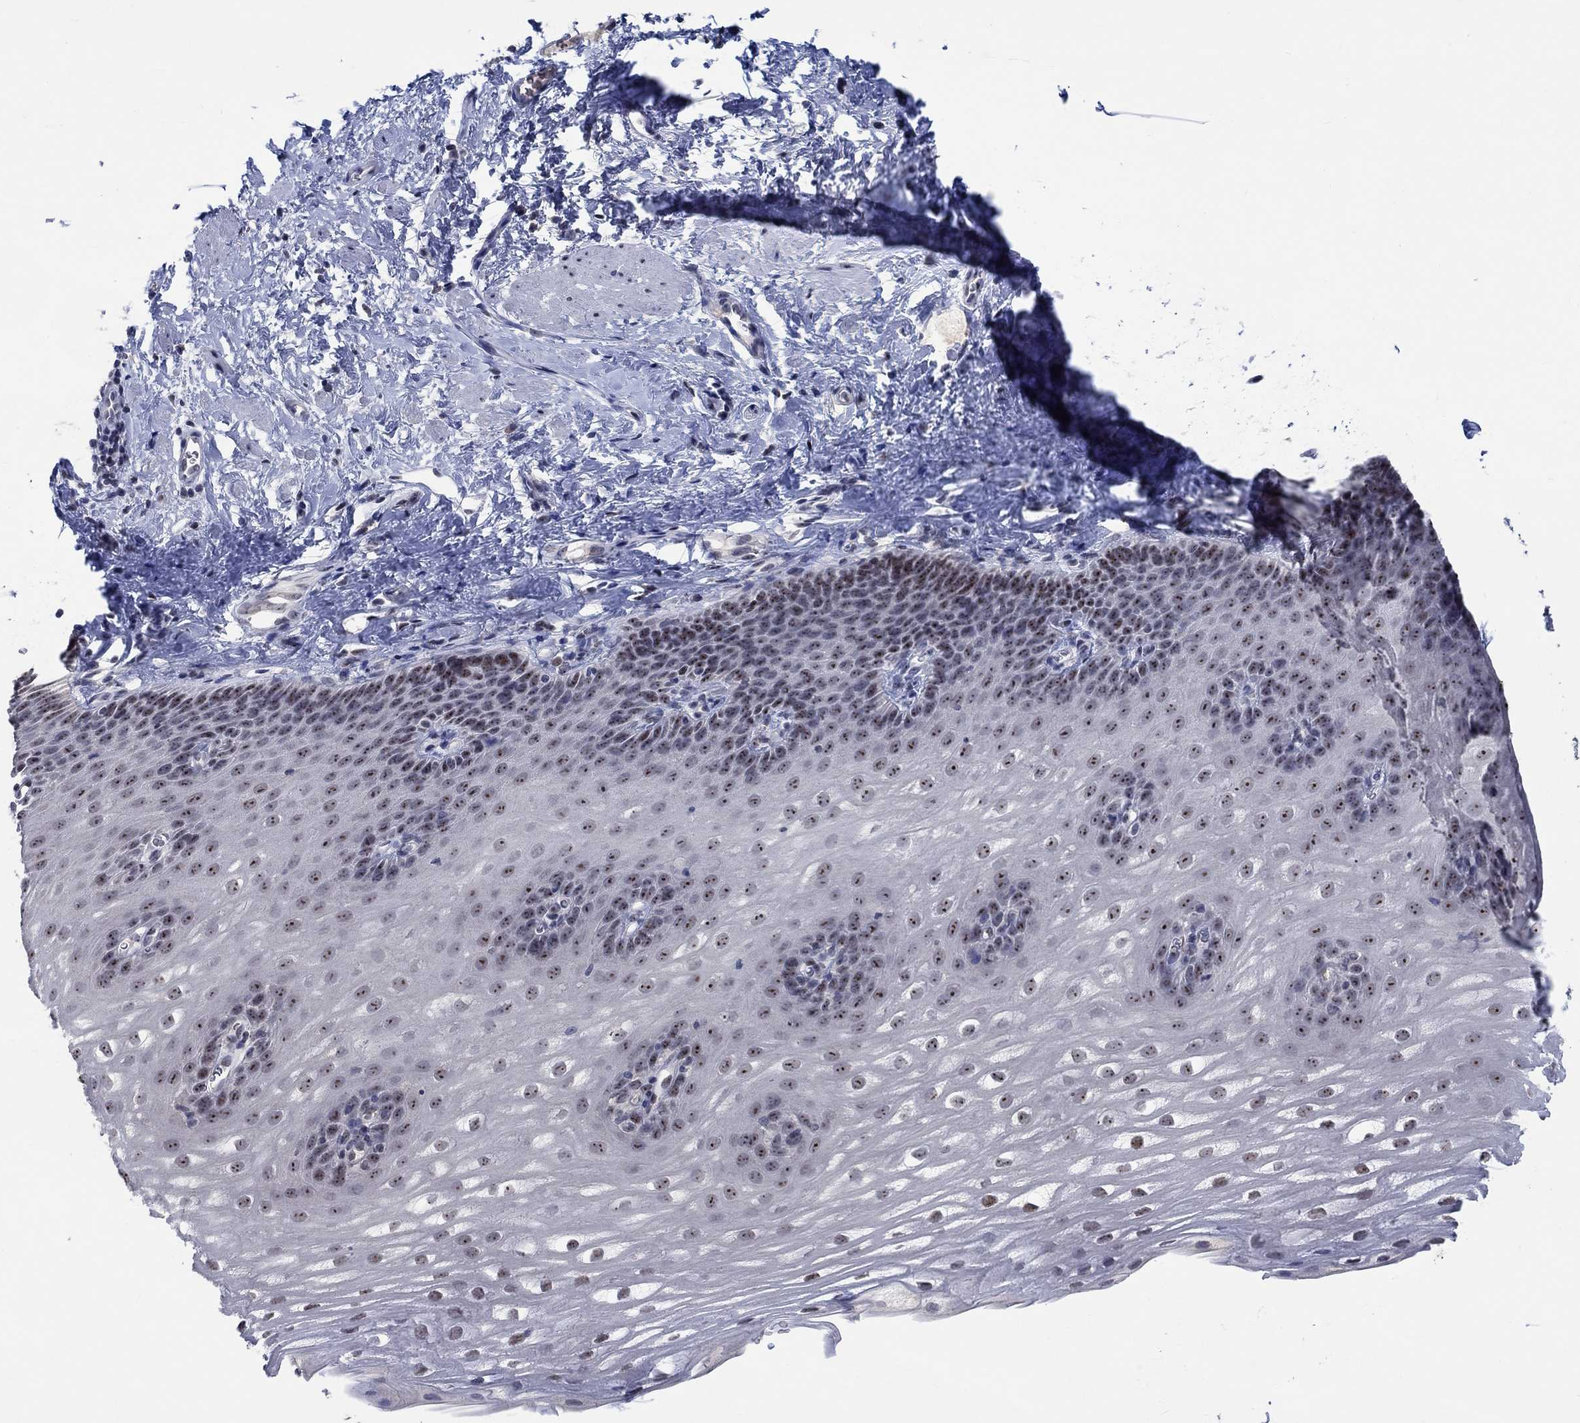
{"staining": {"intensity": "strong", "quantity": "25%-75%", "location": "nuclear"}, "tissue": "esophagus", "cell_type": "Squamous epithelial cells", "image_type": "normal", "snomed": [{"axis": "morphology", "description": "Normal tissue, NOS"}, {"axis": "topography", "description": "Esophagus"}], "caption": "The photomicrograph exhibits a brown stain indicating the presence of a protein in the nuclear of squamous epithelial cells in esophagus. (DAB IHC with brightfield microscopy, high magnification).", "gene": "HTN1", "patient": {"sex": "male", "age": 64}}